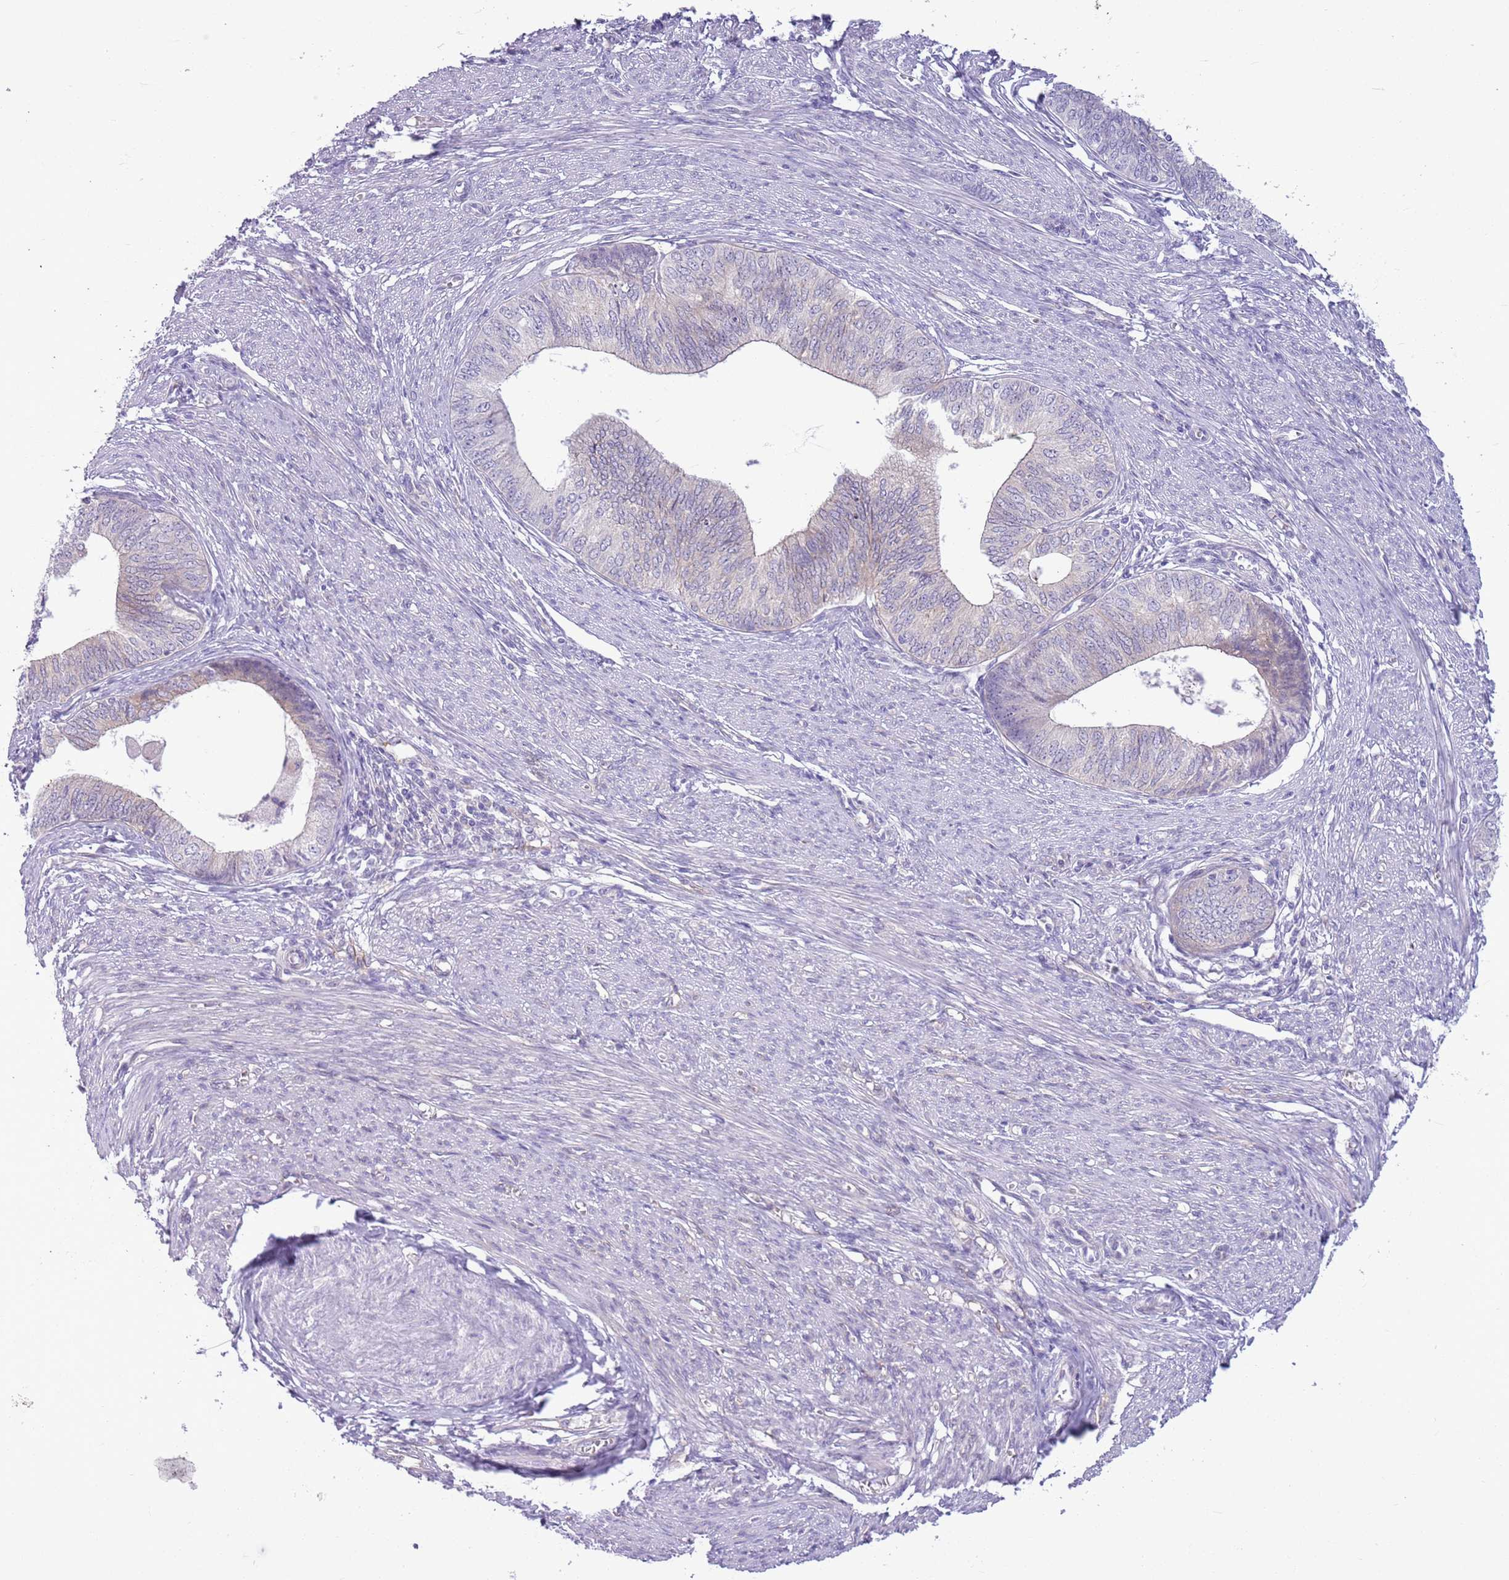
{"staining": {"intensity": "negative", "quantity": "none", "location": "none"}, "tissue": "endometrial cancer", "cell_type": "Tumor cells", "image_type": "cancer", "snomed": [{"axis": "morphology", "description": "Adenocarcinoma, NOS"}, {"axis": "topography", "description": "Endometrium"}], "caption": "Adenocarcinoma (endometrial) stained for a protein using immunohistochemistry (IHC) demonstrates no staining tumor cells.", "gene": "PARP8", "patient": {"sex": "female", "age": 68}}